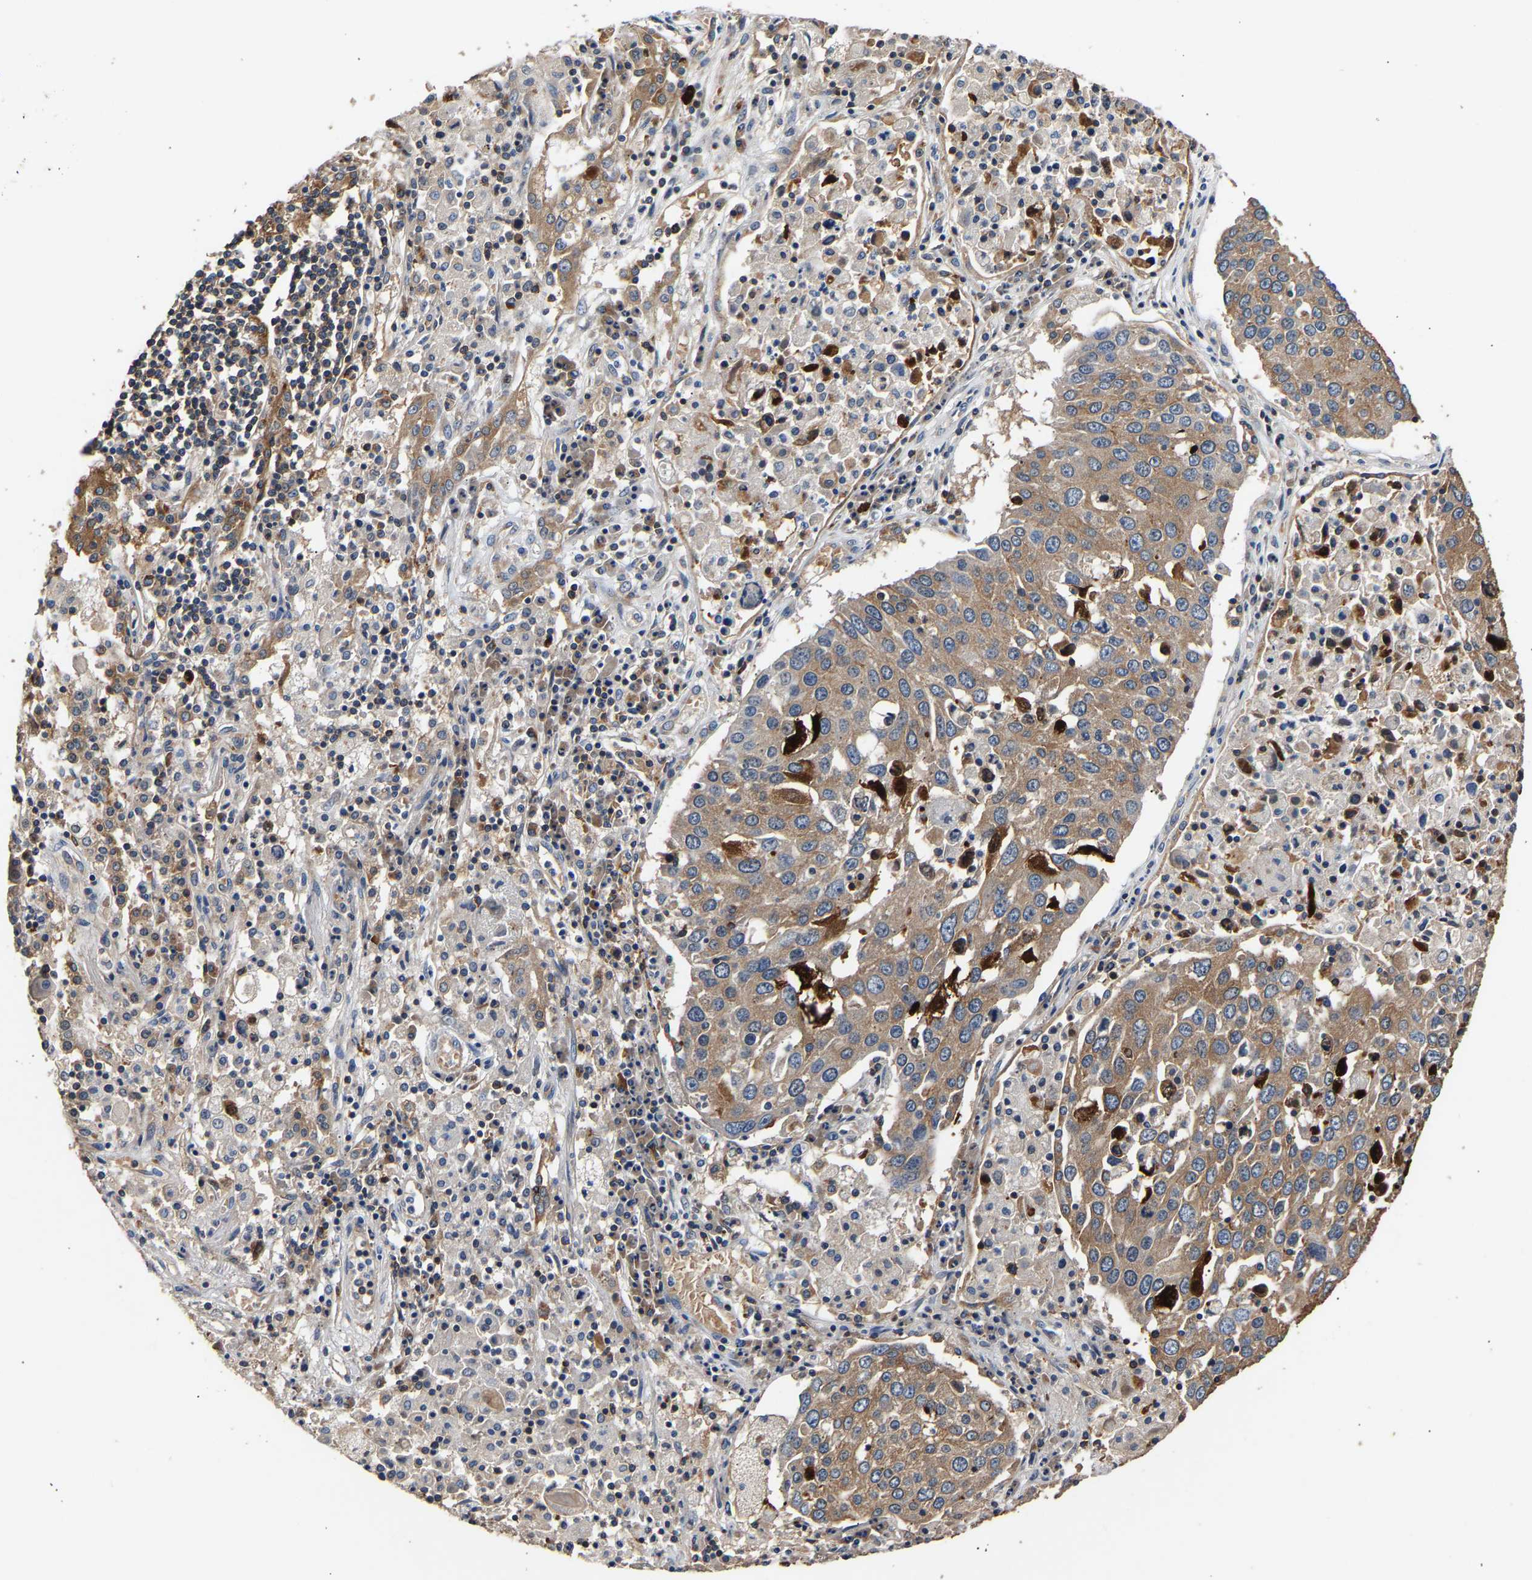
{"staining": {"intensity": "moderate", "quantity": ">75%", "location": "cytoplasmic/membranous"}, "tissue": "lung cancer", "cell_type": "Tumor cells", "image_type": "cancer", "snomed": [{"axis": "morphology", "description": "Squamous cell carcinoma, NOS"}, {"axis": "topography", "description": "Lung"}], "caption": "Tumor cells demonstrate medium levels of moderate cytoplasmic/membranous staining in about >75% of cells in squamous cell carcinoma (lung).", "gene": "LRBA", "patient": {"sex": "male", "age": 65}}